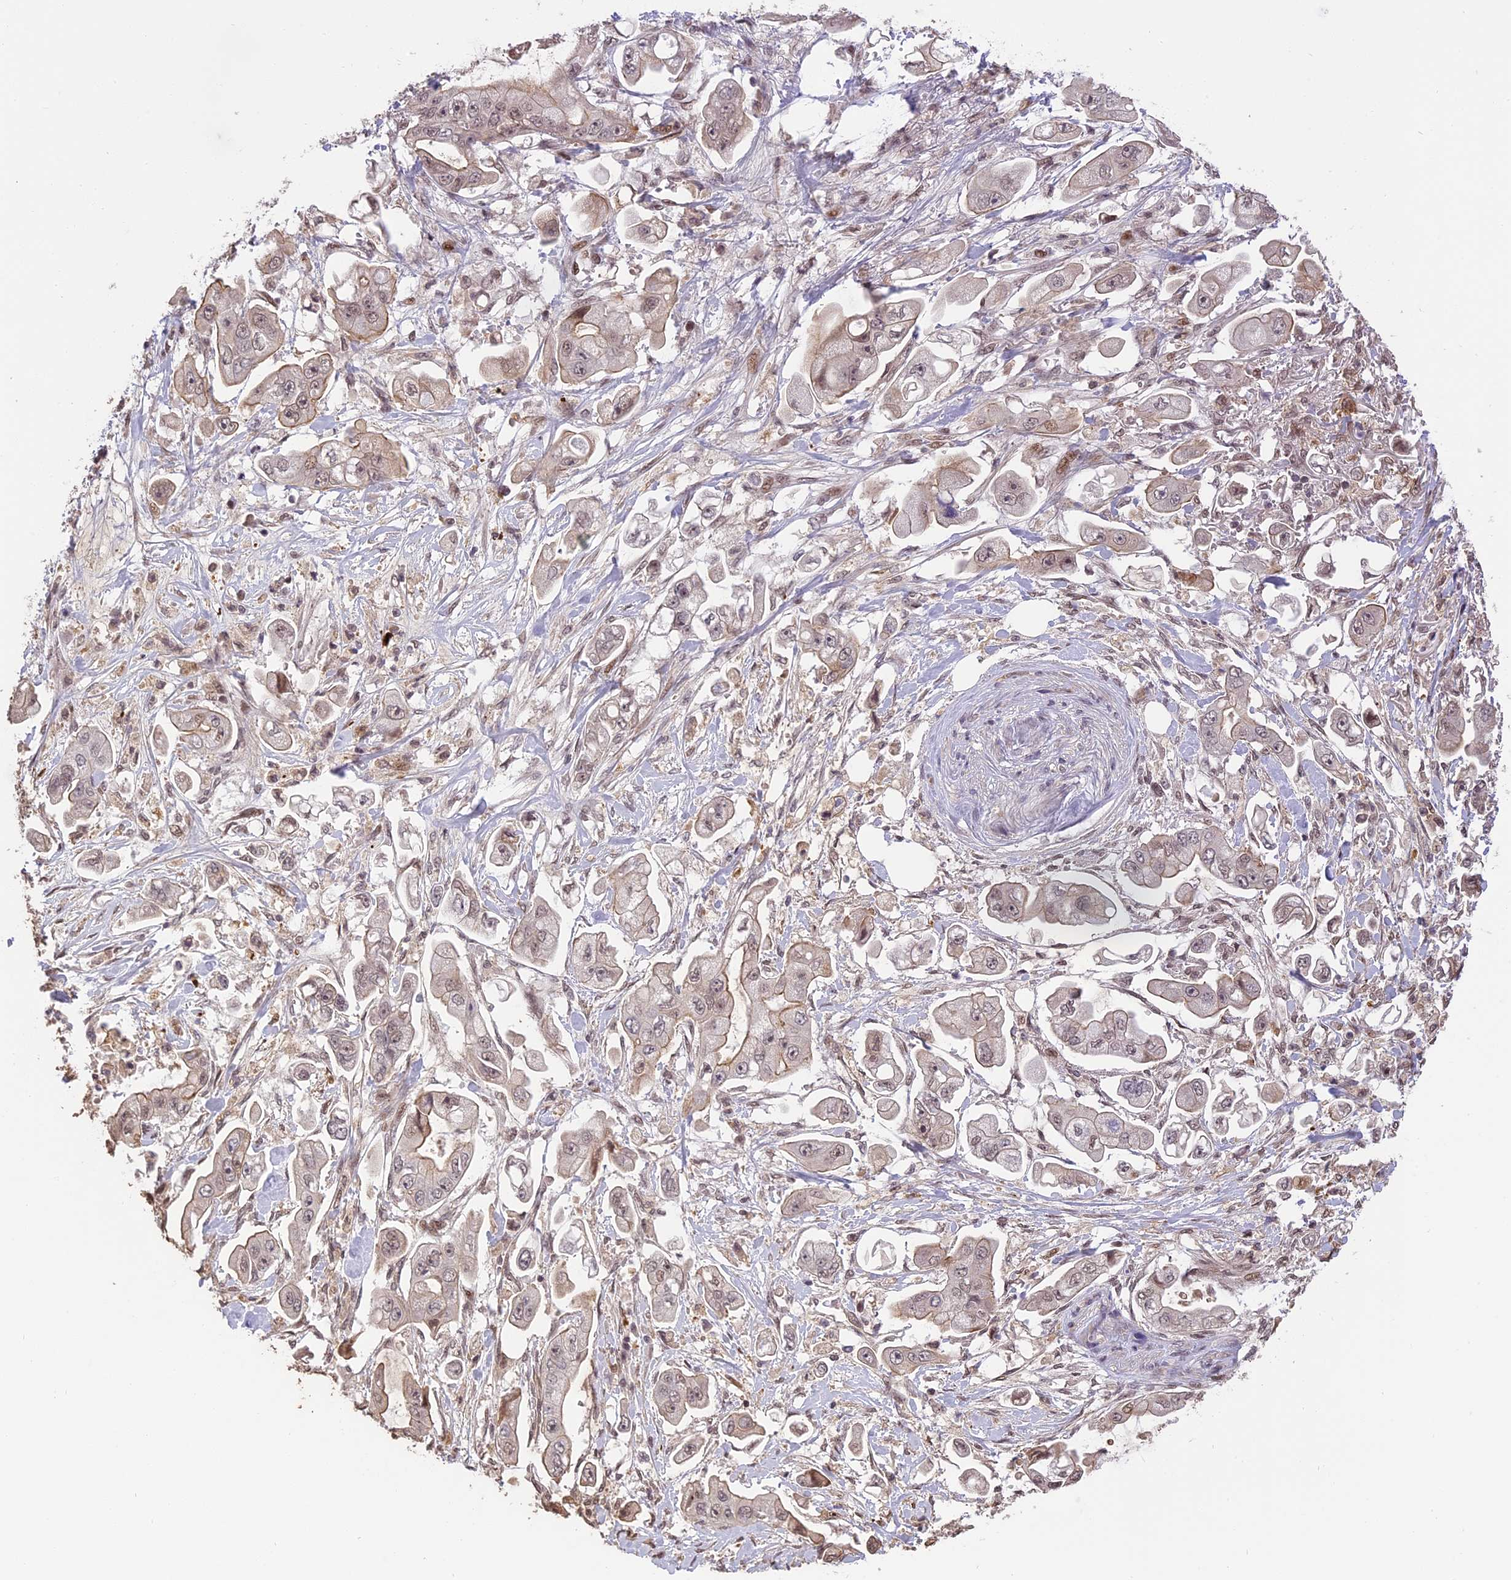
{"staining": {"intensity": "weak", "quantity": "<25%", "location": "cytoplasmic/membranous"}, "tissue": "stomach cancer", "cell_type": "Tumor cells", "image_type": "cancer", "snomed": [{"axis": "morphology", "description": "Adenocarcinoma, NOS"}, {"axis": "topography", "description": "Stomach"}], "caption": "Photomicrograph shows no significant protein expression in tumor cells of adenocarcinoma (stomach).", "gene": "PRELID2", "patient": {"sex": "male", "age": 62}}